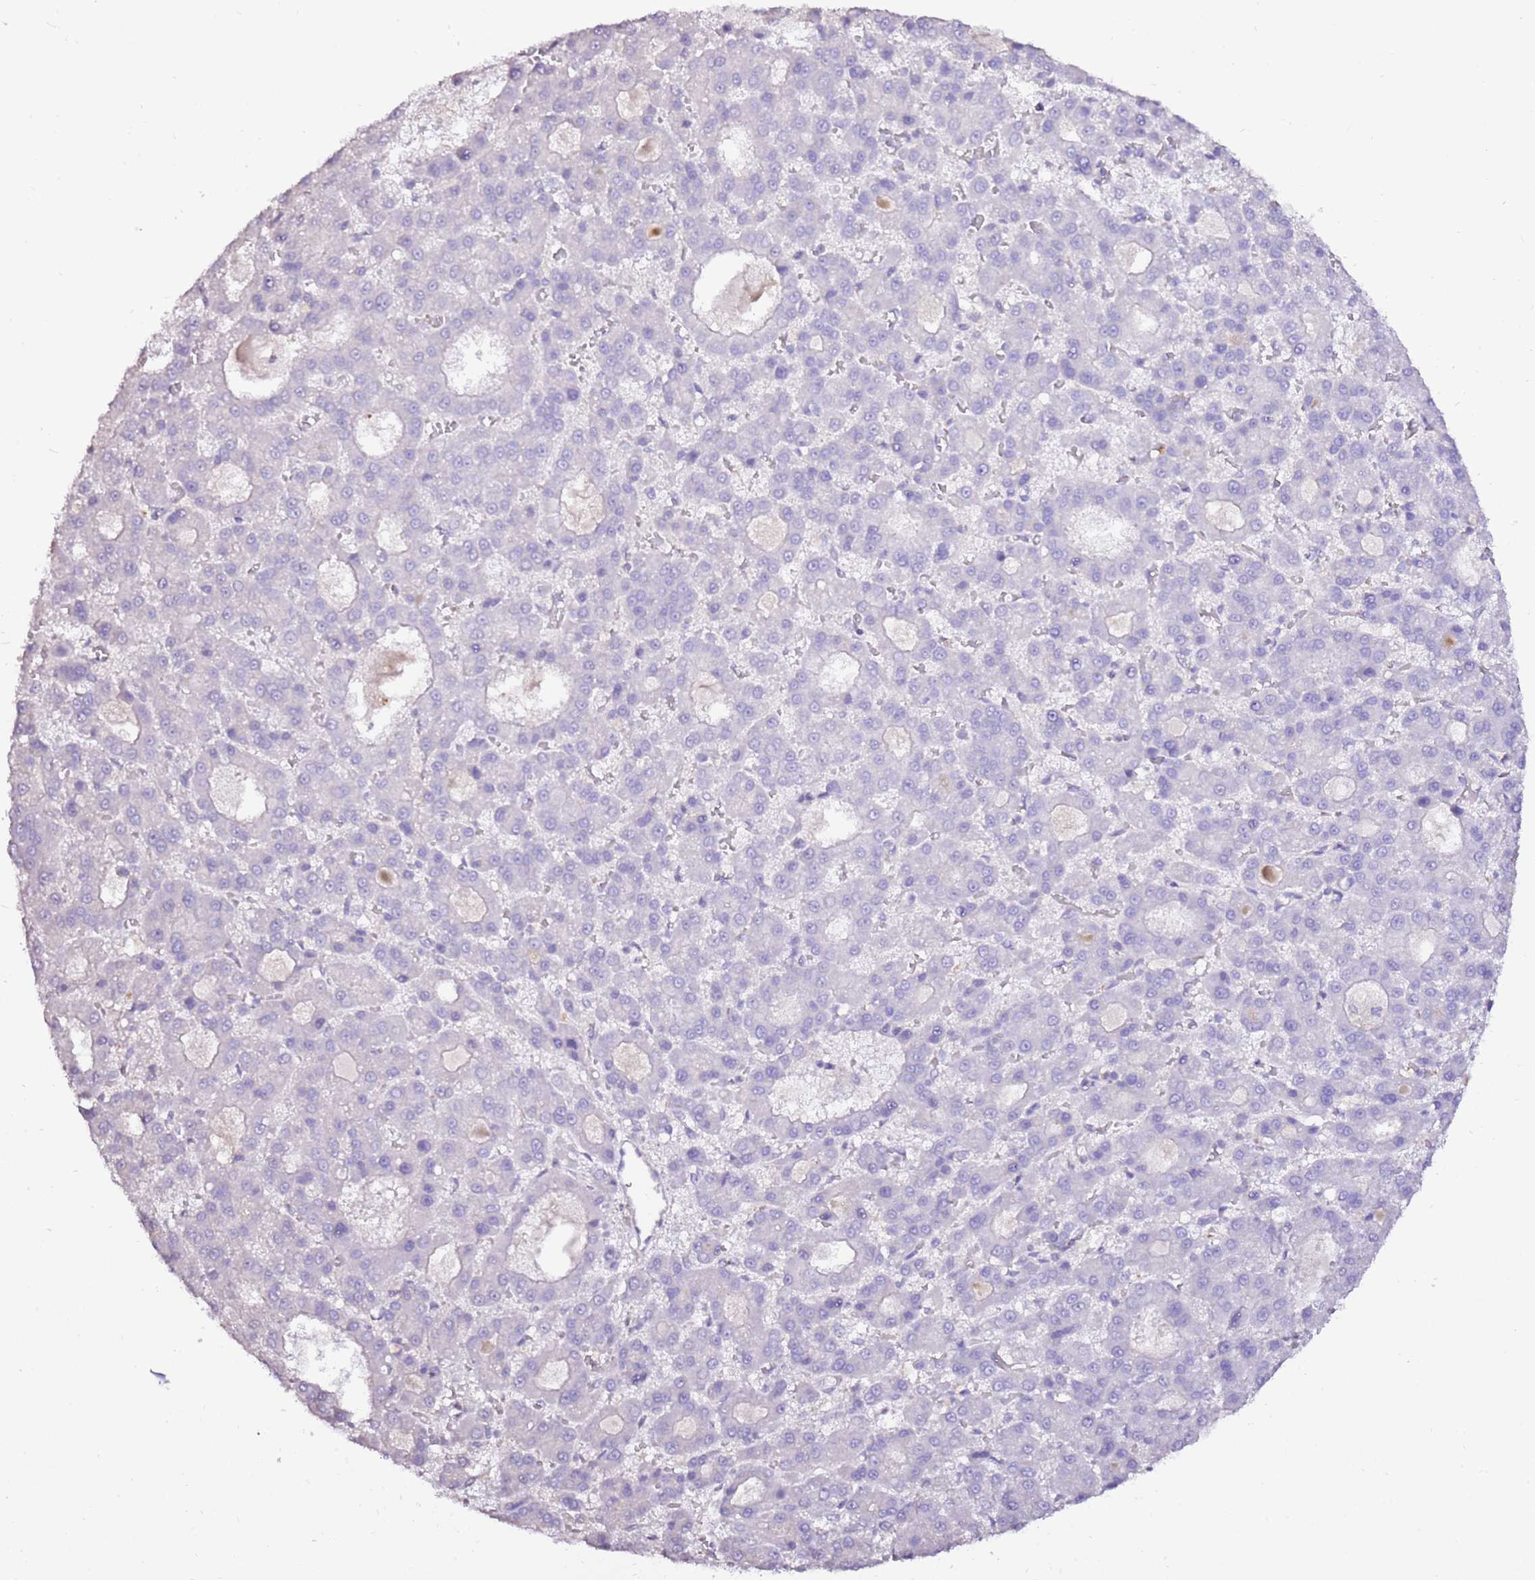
{"staining": {"intensity": "negative", "quantity": "none", "location": "none"}, "tissue": "liver cancer", "cell_type": "Tumor cells", "image_type": "cancer", "snomed": [{"axis": "morphology", "description": "Carcinoma, Hepatocellular, NOS"}, {"axis": "topography", "description": "Liver"}], "caption": "Photomicrograph shows no protein staining in tumor cells of liver hepatocellular carcinoma tissue.", "gene": "ART5", "patient": {"sex": "male", "age": 70}}